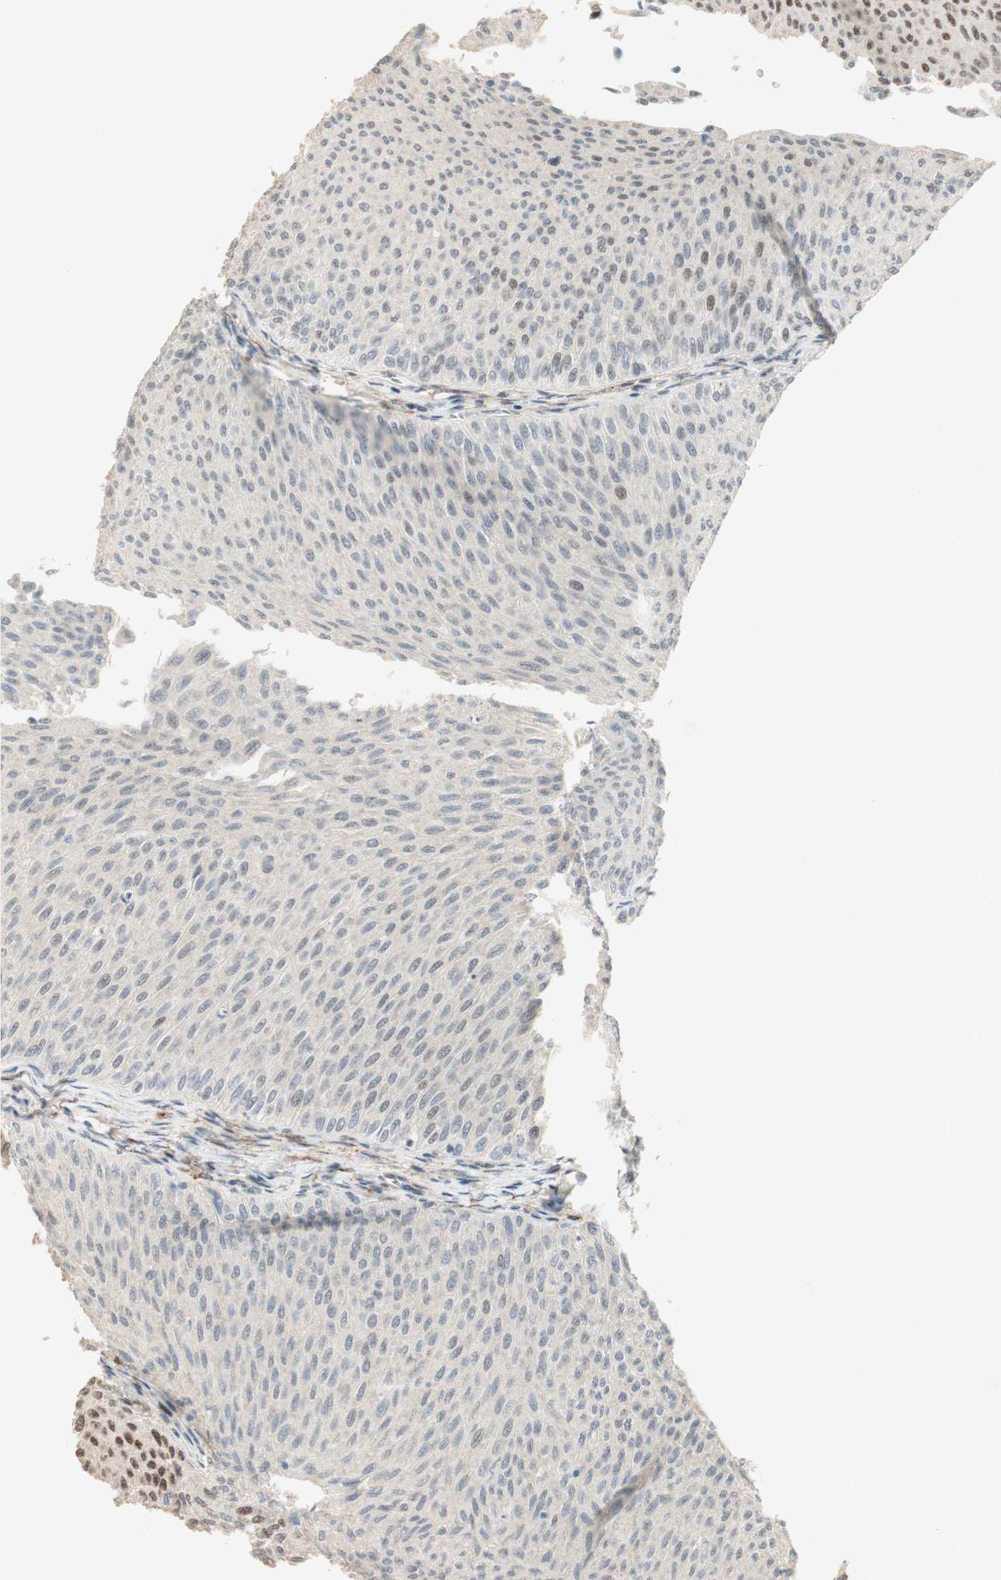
{"staining": {"intensity": "negative", "quantity": "none", "location": "none"}, "tissue": "urothelial cancer", "cell_type": "Tumor cells", "image_type": "cancer", "snomed": [{"axis": "morphology", "description": "Urothelial carcinoma, Low grade"}, {"axis": "topography", "description": "Urinary bladder"}], "caption": "Micrograph shows no significant protein staining in tumor cells of urothelial cancer.", "gene": "FOXP1", "patient": {"sex": "male", "age": 78}}